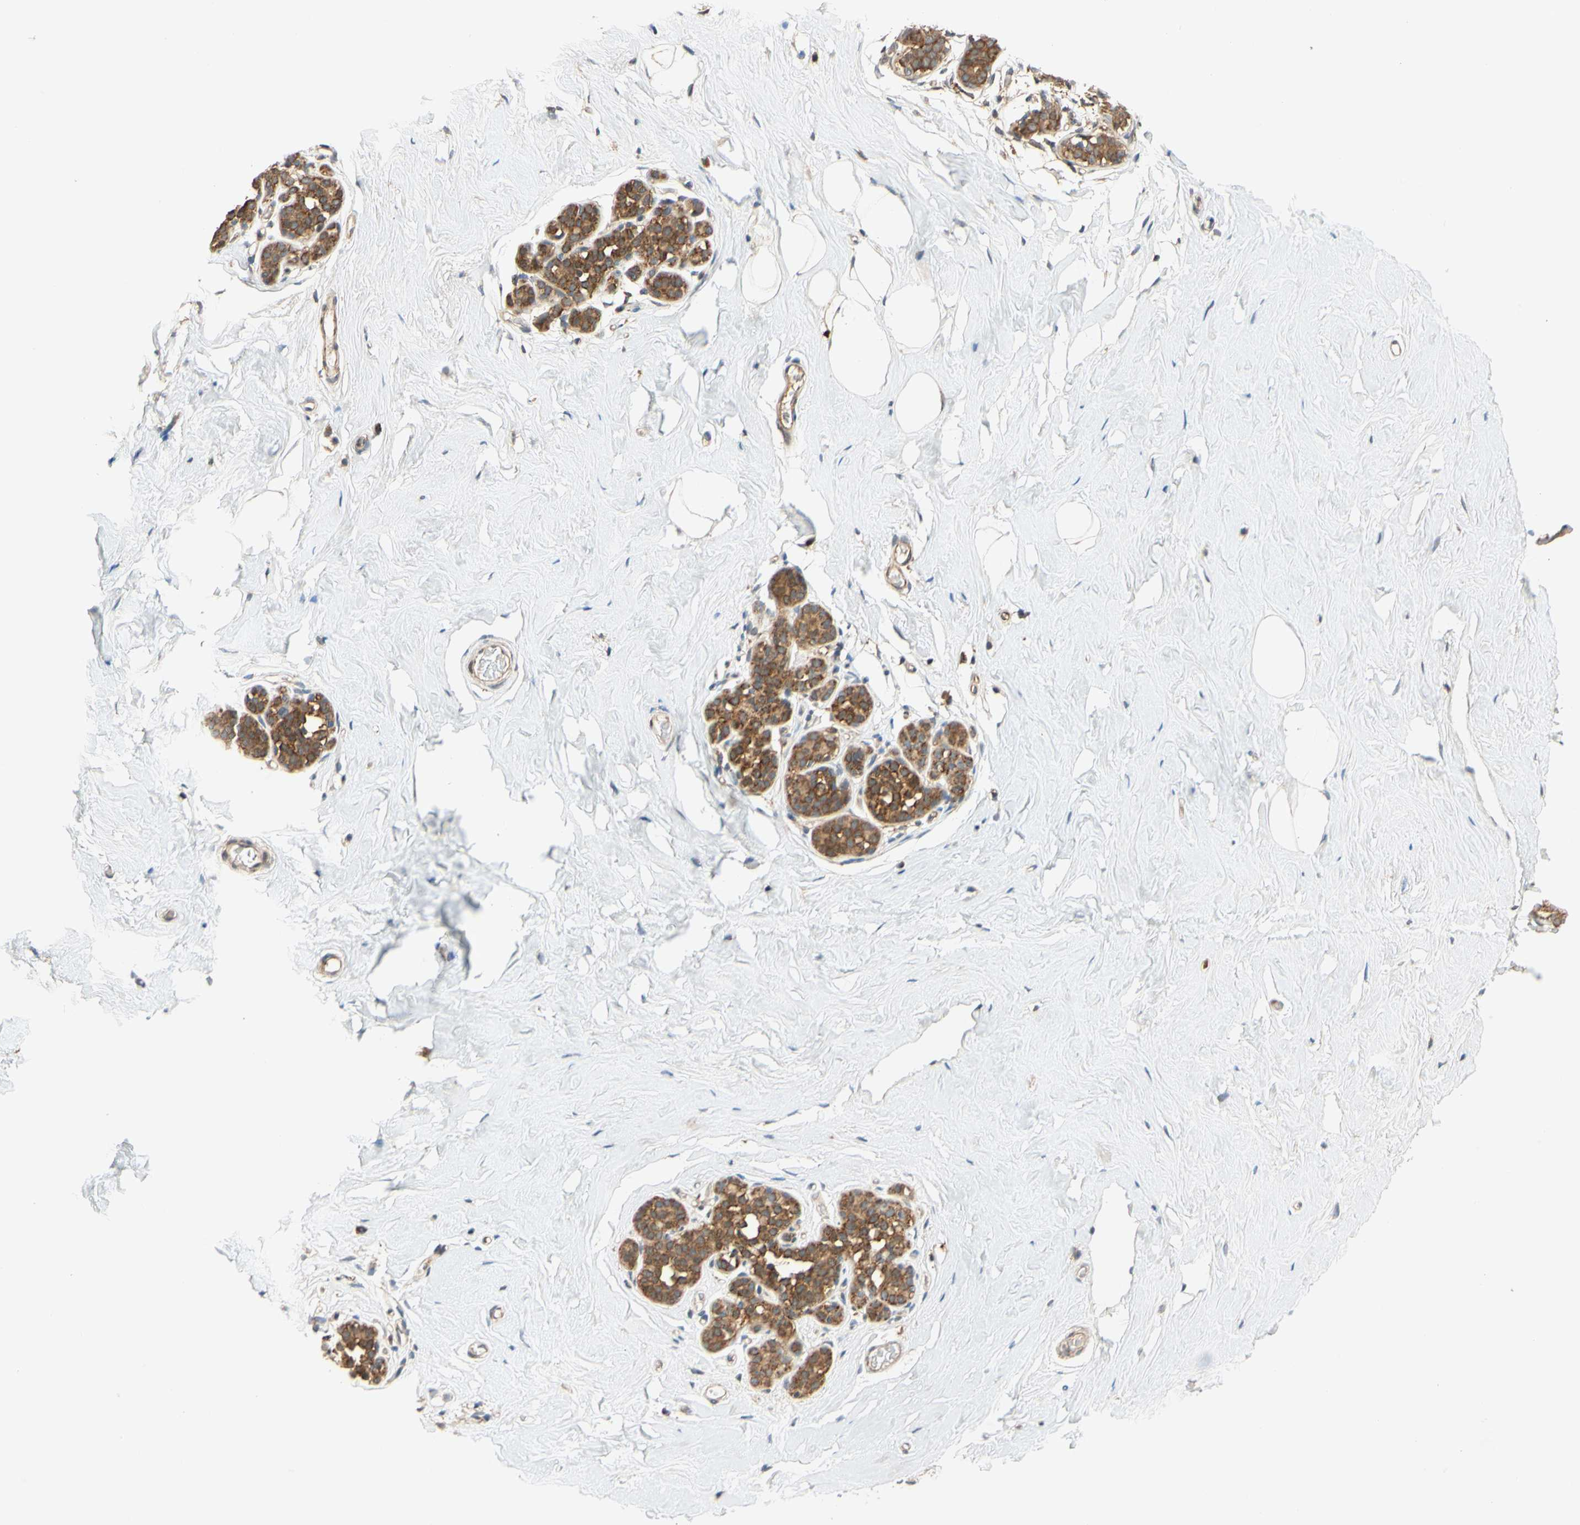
{"staining": {"intensity": "negative", "quantity": "none", "location": "none"}, "tissue": "breast", "cell_type": "Adipocytes", "image_type": "normal", "snomed": [{"axis": "morphology", "description": "Normal tissue, NOS"}, {"axis": "topography", "description": "Breast"}], "caption": "Immunohistochemistry (IHC) photomicrograph of unremarkable breast stained for a protein (brown), which reveals no expression in adipocytes.", "gene": "ANKHD1", "patient": {"sex": "female", "age": 75}}